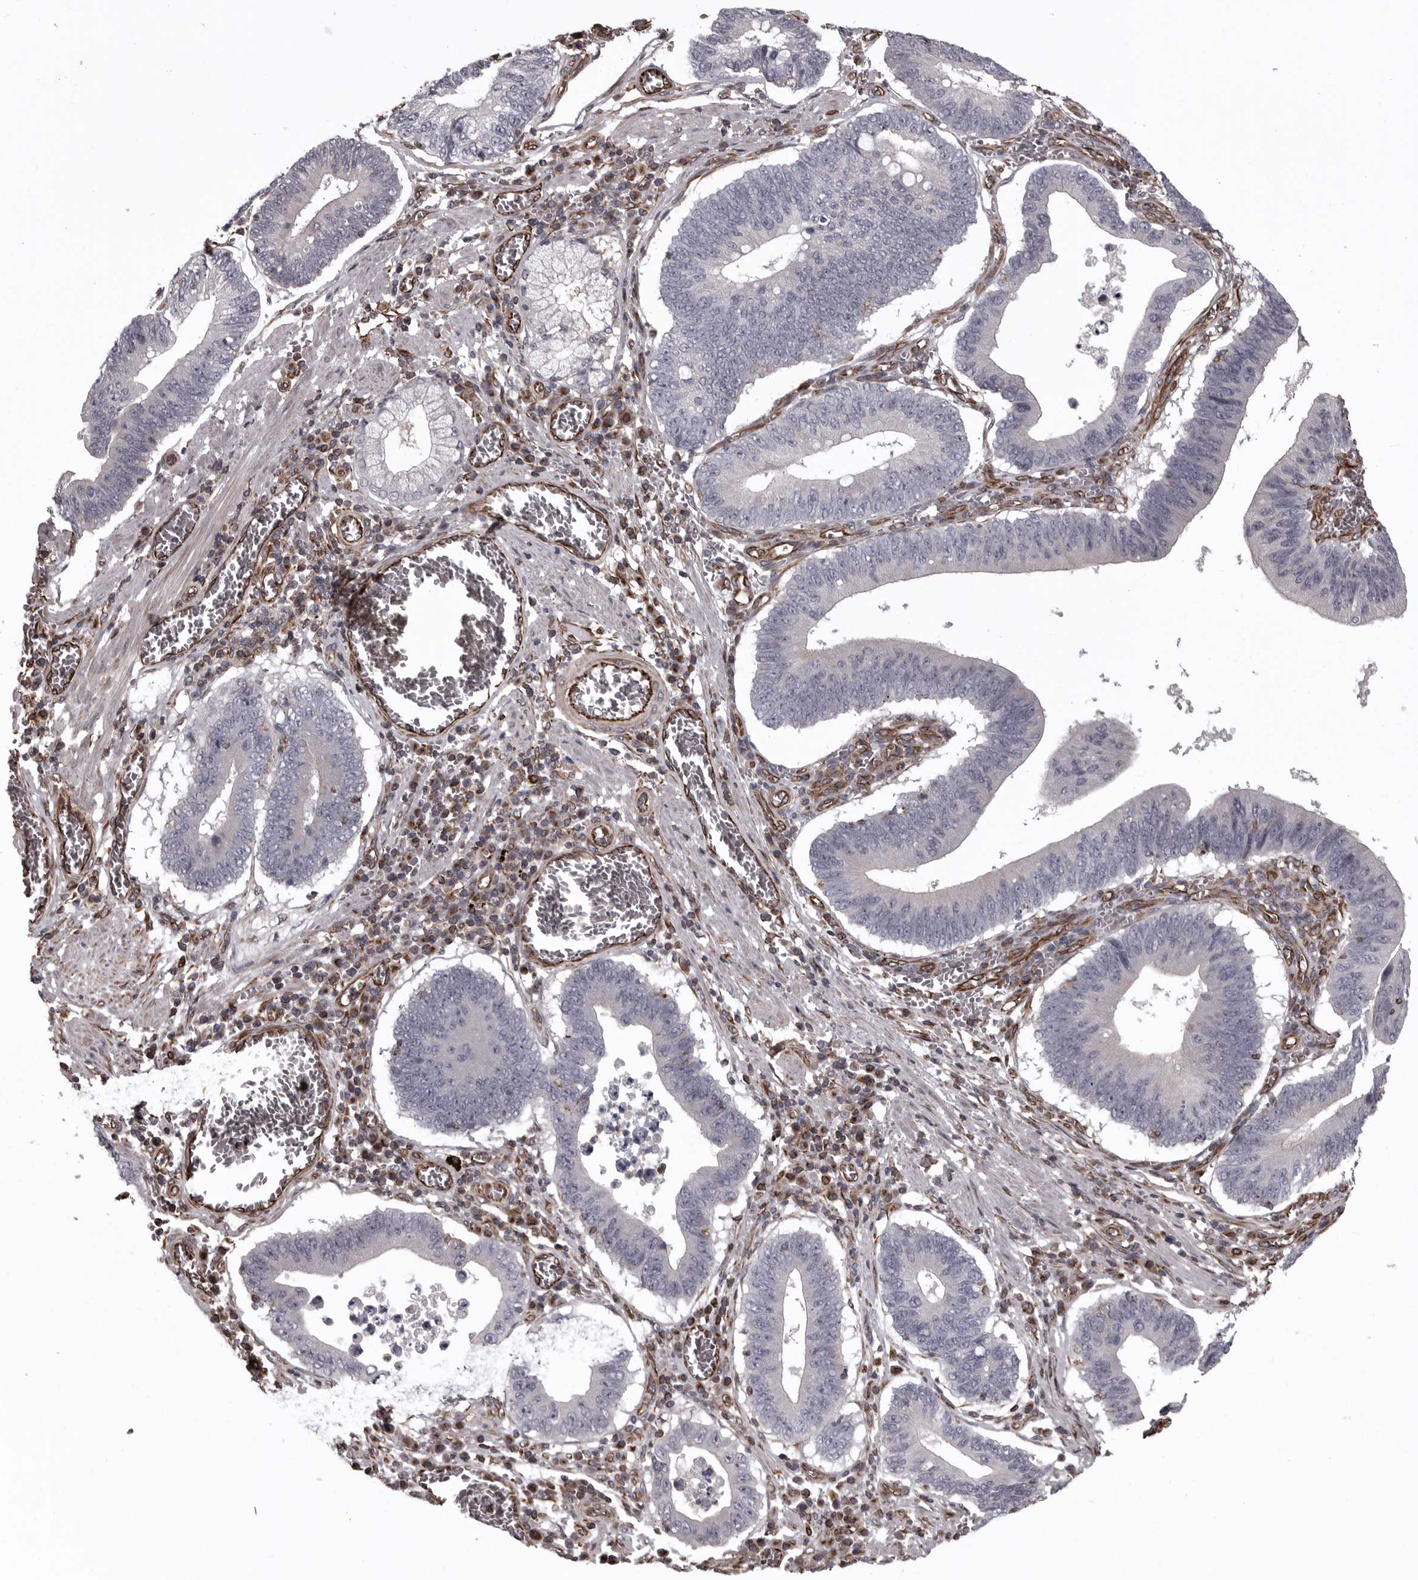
{"staining": {"intensity": "negative", "quantity": "none", "location": "none"}, "tissue": "stomach cancer", "cell_type": "Tumor cells", "image_type": "cancer", "snomed": [{"axis": "morphology", "description": "Adenocarcinoma, NOS"}, {"axis": "topography", "description": "Stomach"}, {"axis": "topography", "description": "Gastric cardia"}], "caption": "Stomach cancer stained for a protein using immunohistochemistry shows no staining tumor cells.", "gene": "FAAP100", "patient": {"sex": "male", "age": 59}}